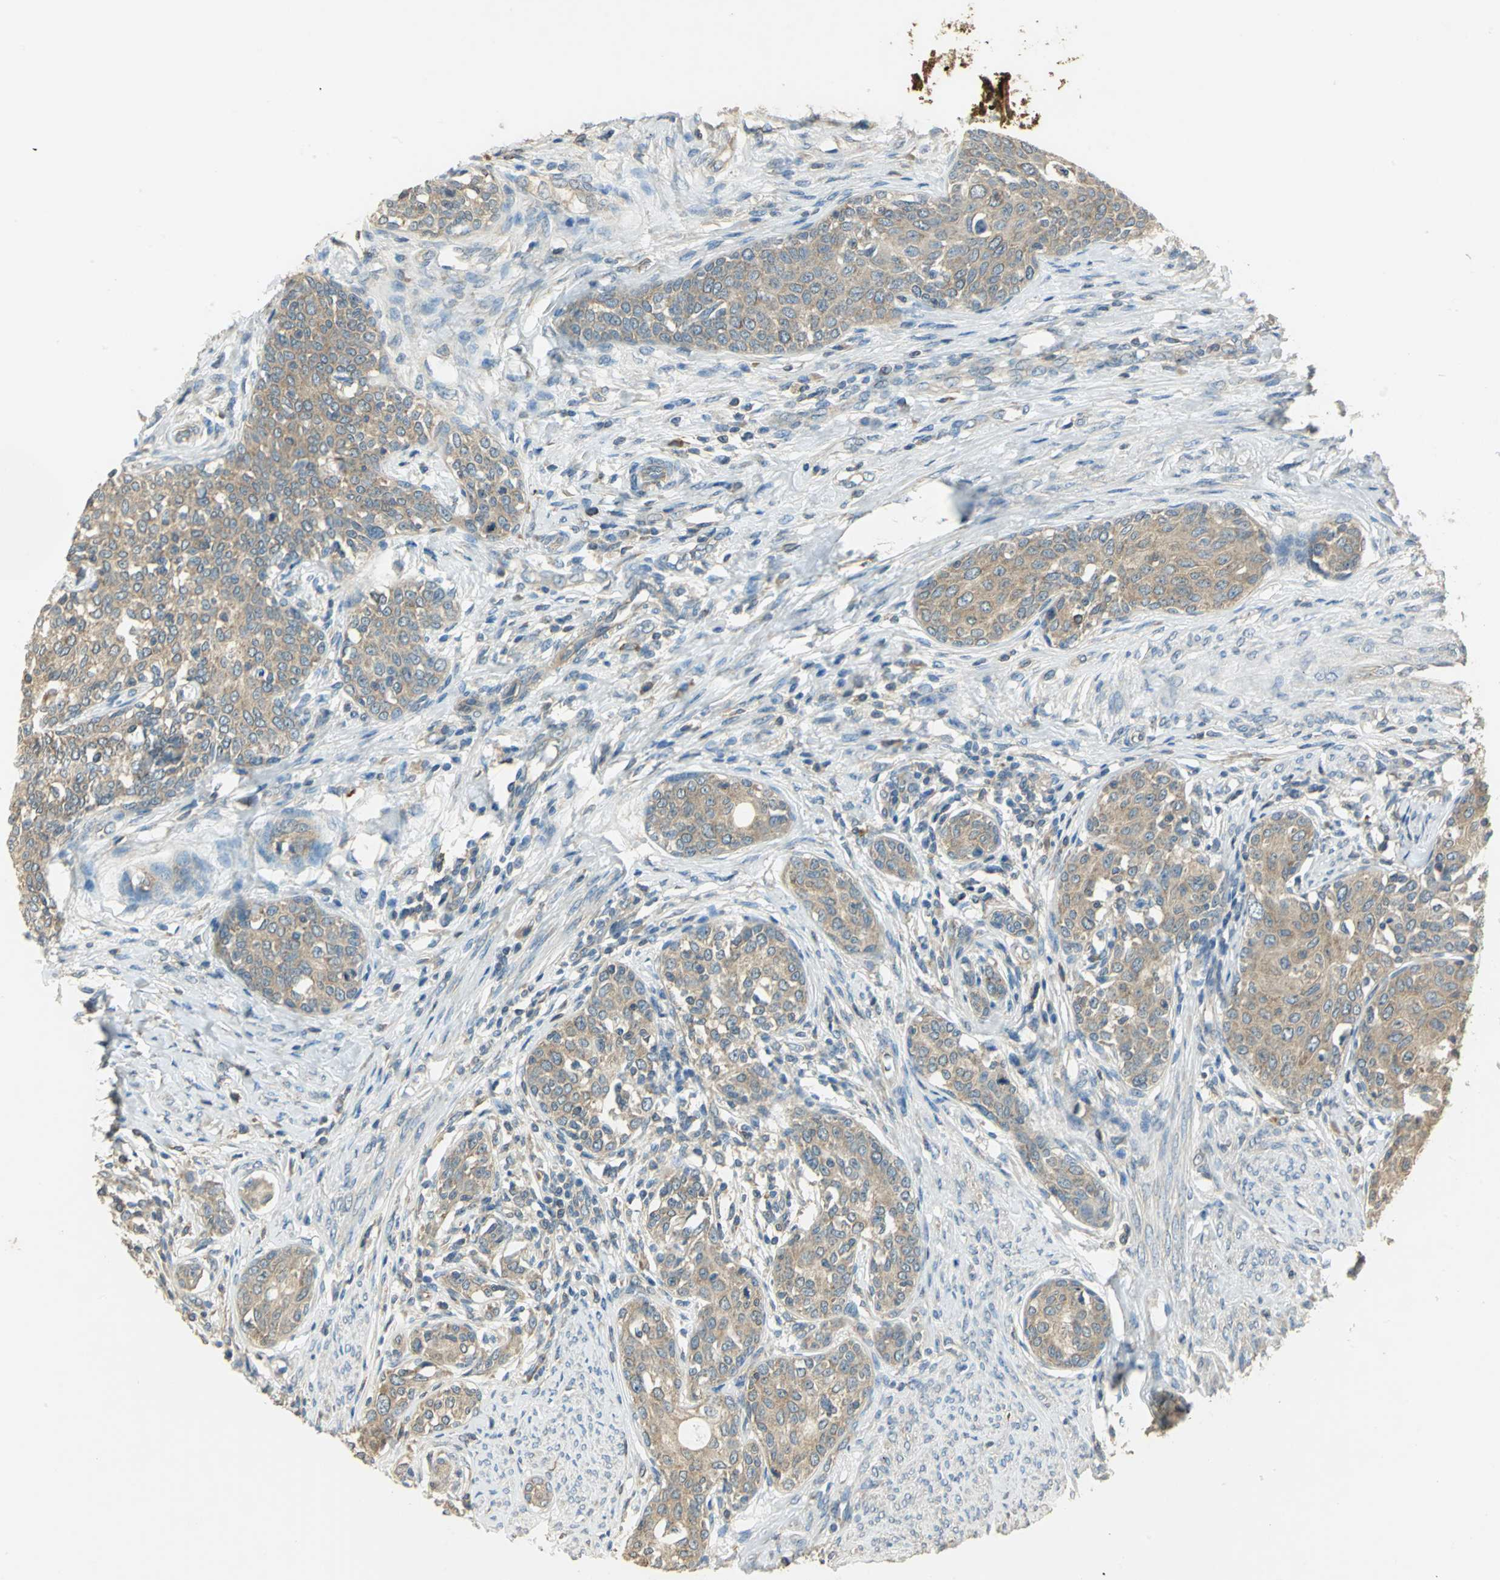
{"staining": {"intensity": "moderate", "quantity": ">75%", "location": "cytoplasmic/membranous"}, "tissue": "cervical cancer", "cell_type": "Tumor cells", "image_type": "cancer", "snomed": [{"axis": "morphology", "description": "Squamous cell carcinoma, NOS"}, {"axis": "morphology", "description": "Adenocarcinoma, NOS"}, {"axis": "topography", "description": "Cervix"}], "caption": "Immunohistochemistry (IHC) of human cervical squamous cell carcinoma demonstrates medium levels of moderate cytoplasmic/membranous expression in about >75% of tumor cells.", "gene": "SHC2", "patient": {"sex": "female", "age": 52}}